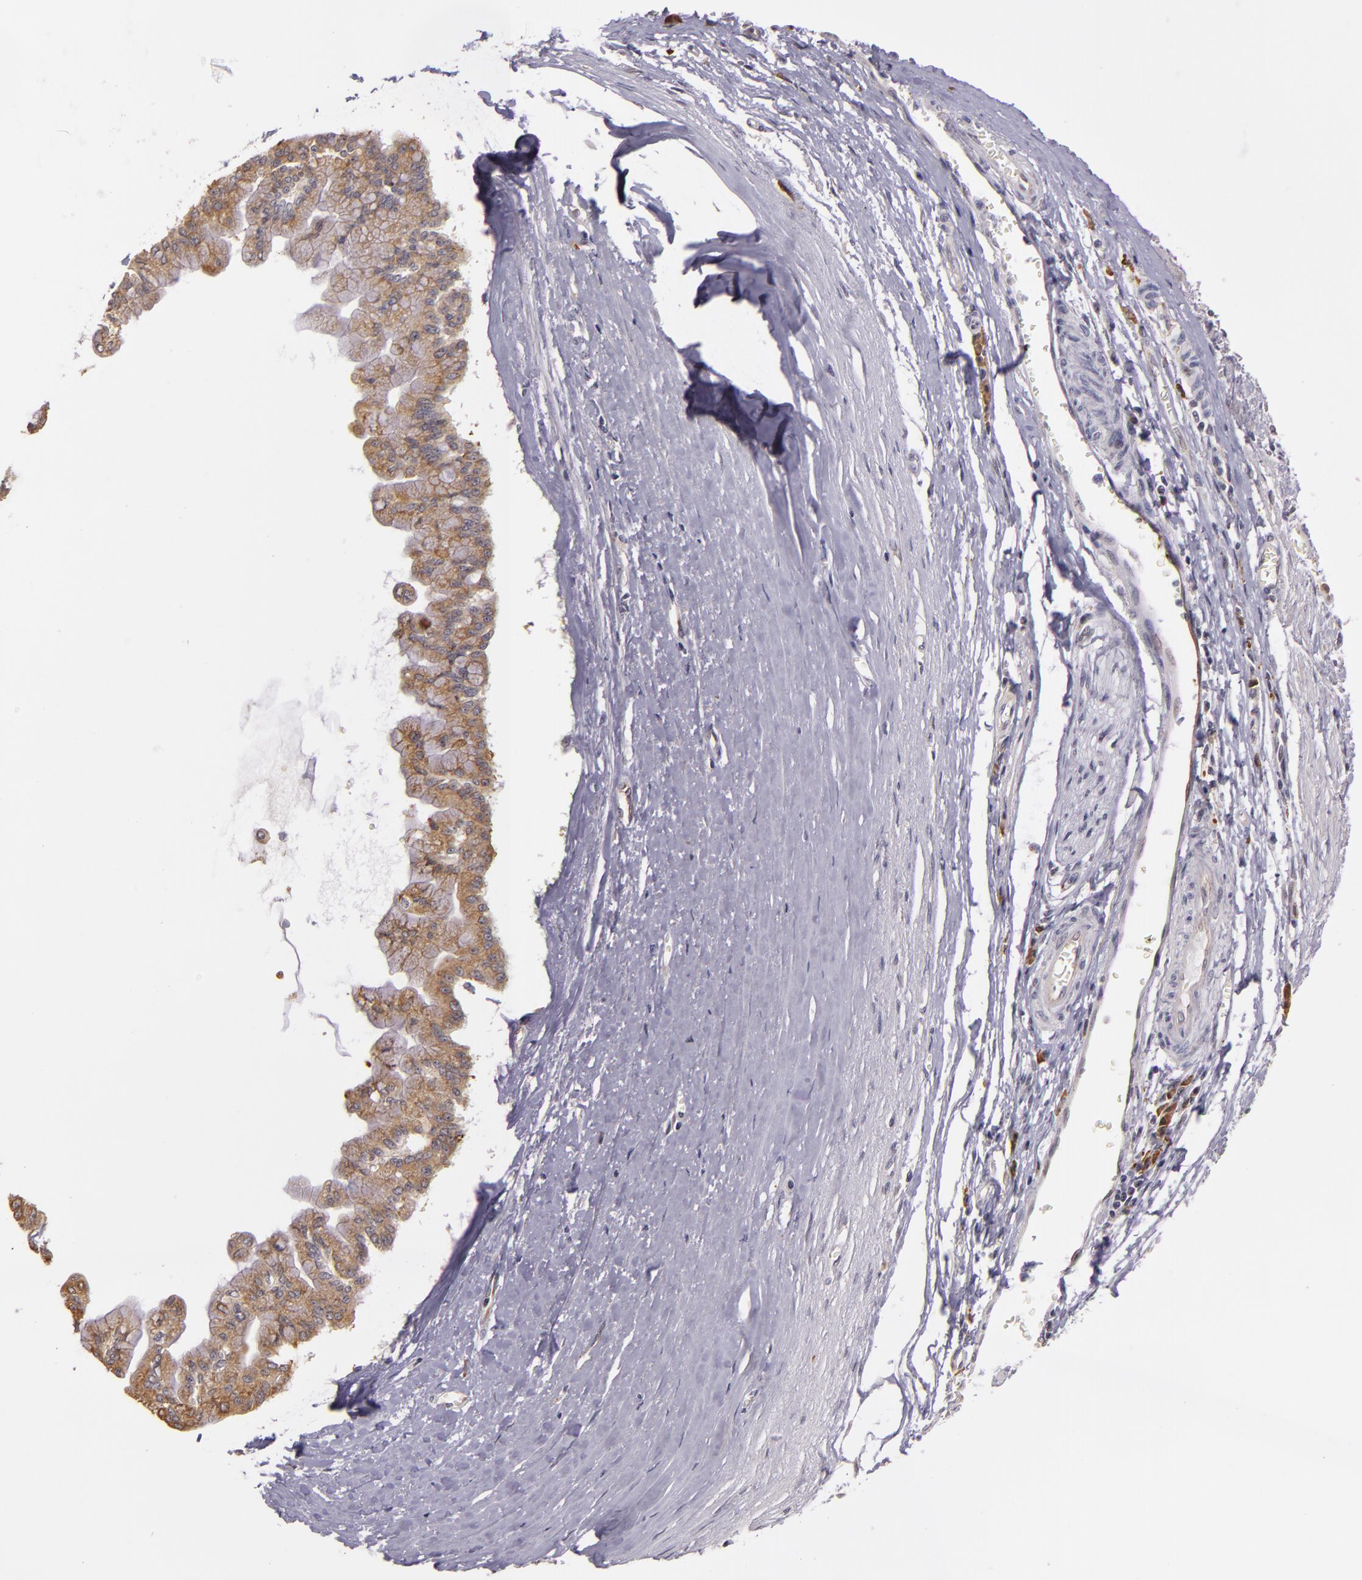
{"staining": {"intensity": "moderate", "quantity": "25%-75%", "location": "cytoplasmic/membranous"}, "tissue": "liver cancer", "cell_type": "Tumor cells", "image_type": "cancer", "snomed": [{"axis": "morphology", "description": "Cholangiocarcinoma"}, {"axis": "topography", "description": "Liver"}], "caption": "Protein analysis of liver cancer (cholangiocarcinoma) tissue shows moderate cytoplasmic/membranous expression in approximately 25%-75% of tumor cells.", "gene": "SYTL4", "patient": {"sex": "female", "age": 79}}